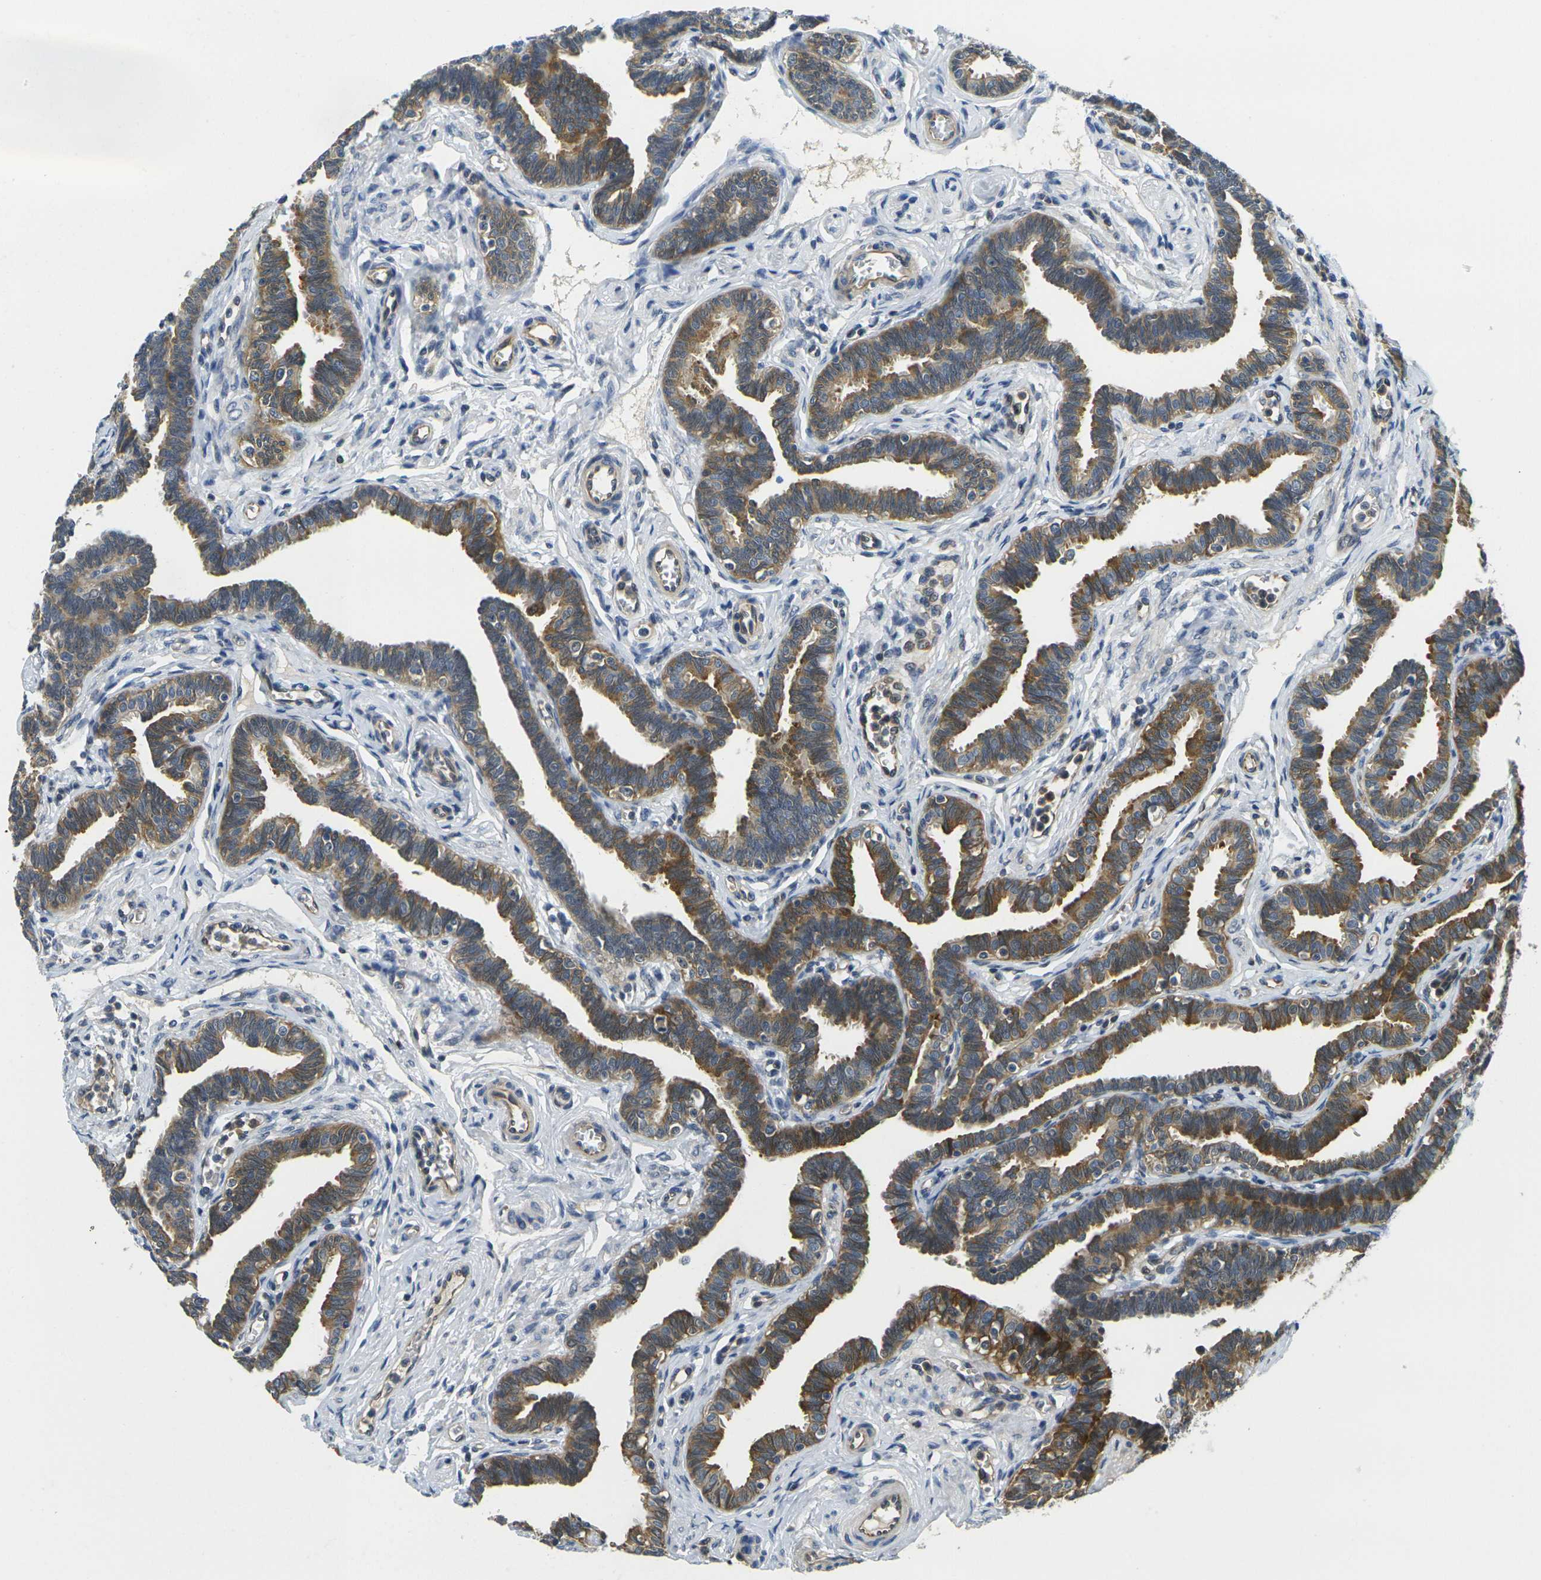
{"staining": {"intensity": "moderate", "quantity": ">75%", "location": "cytoplasmic/membranous"}, "tissue": "fallopian tube", "cell_type": "Glandular cells", "image_type": "normal", "snomed": [{"axis": "morphology", "description": "Normal tissue, NOS"}, {"axis": "topography", "description": "Fallopian tube"}, {"axis": "topography", "description": "Ovary"}], "caption": "Moderate cytoplasmic/membranous positivity is identified in approximately >75% of glandular cells in benign fallopian tube. (DAB (3,3'-diaminobenzidine) IHC, brown staining for protein, blue staining for nuclei).", "gene": "MINAR2", "patient": {"sex": "female", "age": 23}}